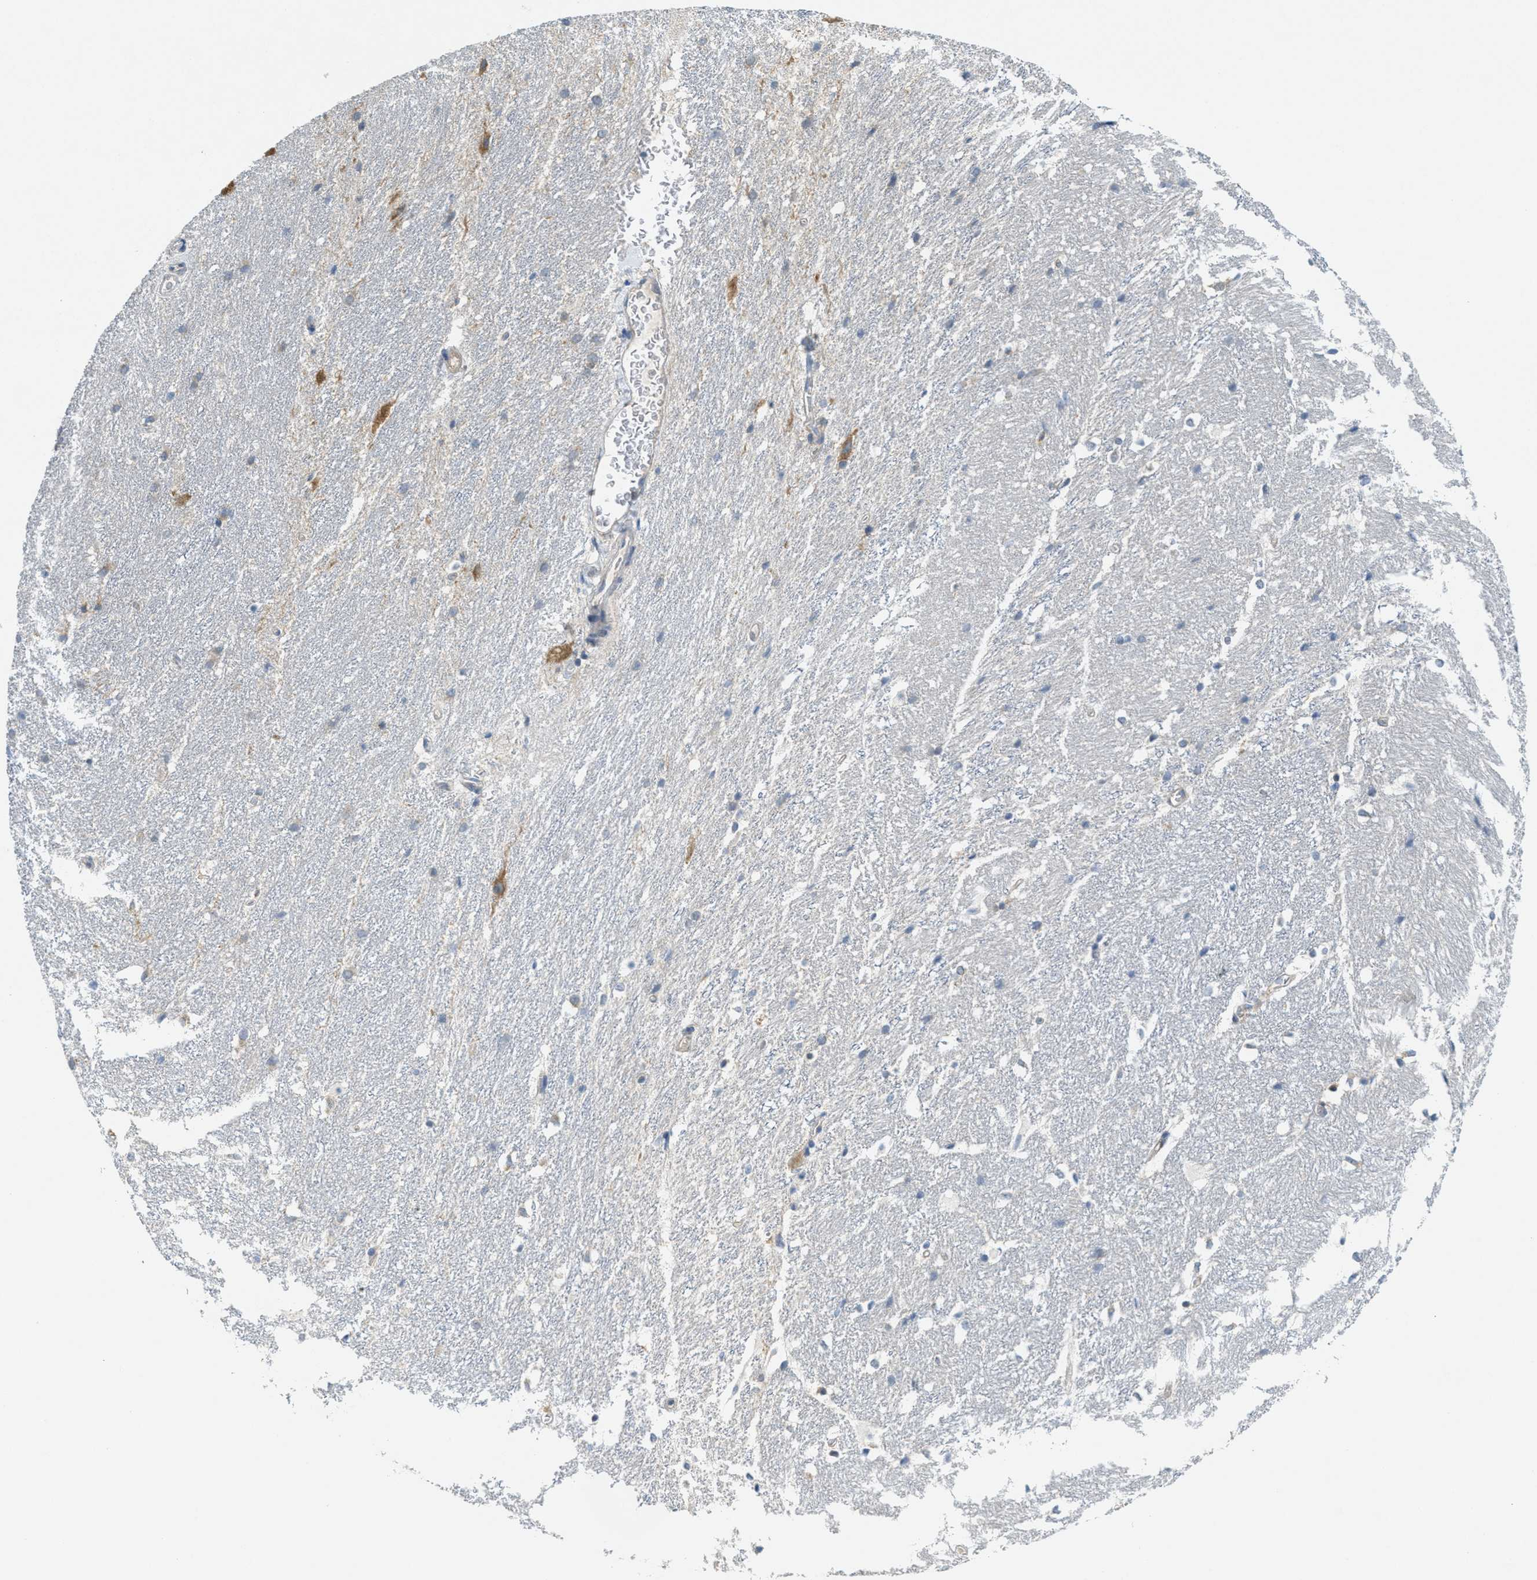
{"staining": {"intensity": "moderate", "quantity": "<25%", "location": "cytoplasmic/membranous"}, "tissue": "hippocampus", "cell_type": "Glial cells", "image_type": "normal", "snomed": [{"axis": "morphology", "description": "Normal tissue, NOS"}, {"axis": "topography", "description": "Hippocampus"}], "caption": "Protein analysis of normal hippocampus displays moderate cytoplasmic/membranous expression in approximately <25% of glial cells.", "gene": "ZFYVE9", "patient": {"sex": "female", "age": 19}}